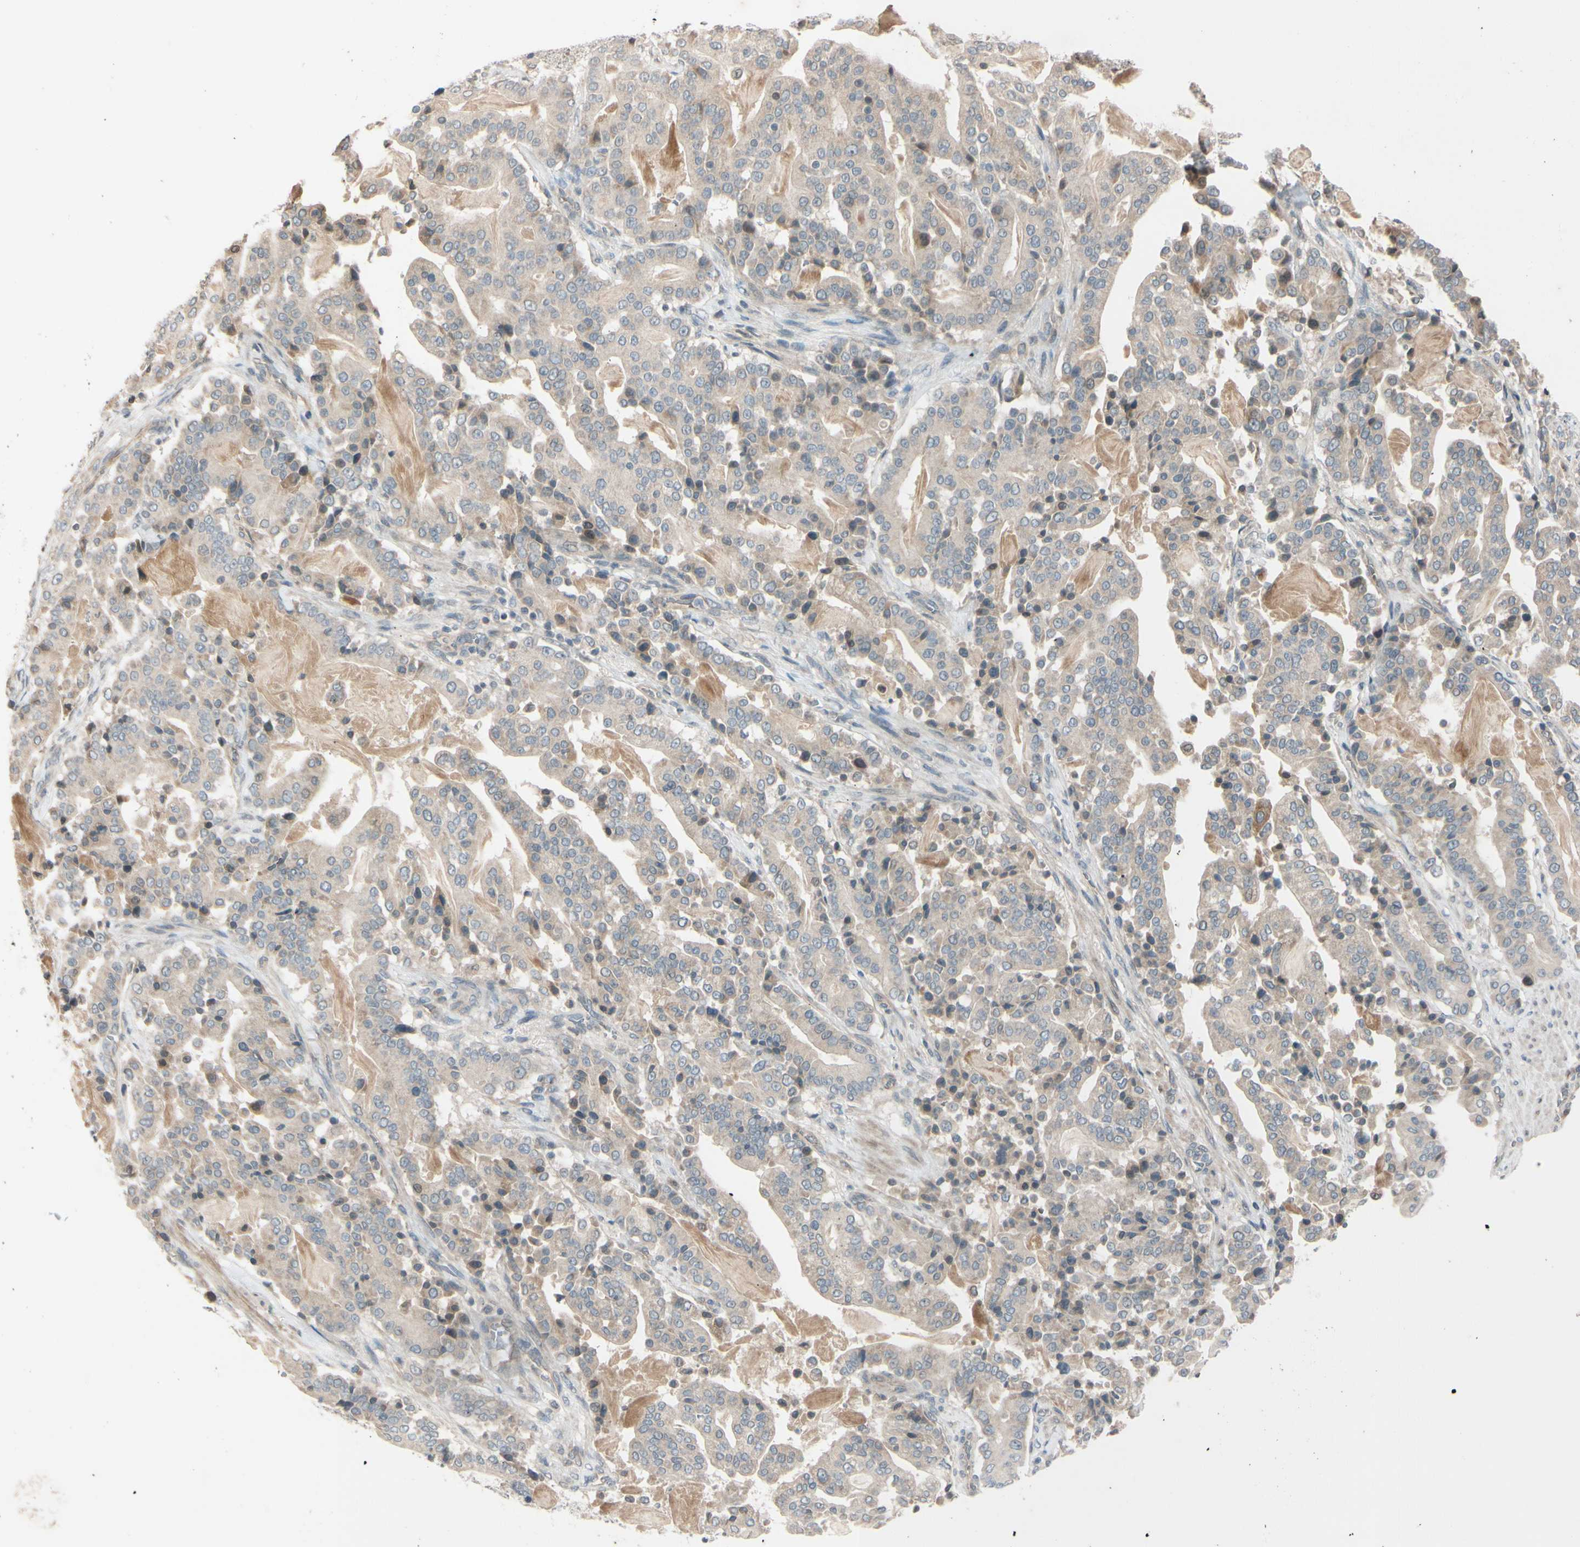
{"staining": {"intensity": "weak", "quantity": ">75%", "location": "cytoplasmic/membranous"}, "tissue": "pancreatic cancer", "cell_type": "Tumor cells", "image_type": "cancer", "snomed": [{"axis": "morphology", "description": "Adenocarcinoma, NOS"}, {"axis": "topography", "description": "Pancreas"}], "caption": "A histopathology image showing weak cytoplasmic/membranous expression in about >75% of tumor cells in adenocarcinoma (pancreatic), as visualized by brown immunohistochemical staining.", "gene": "FGF10", "patient": {"sex": "male", "age": 63}}